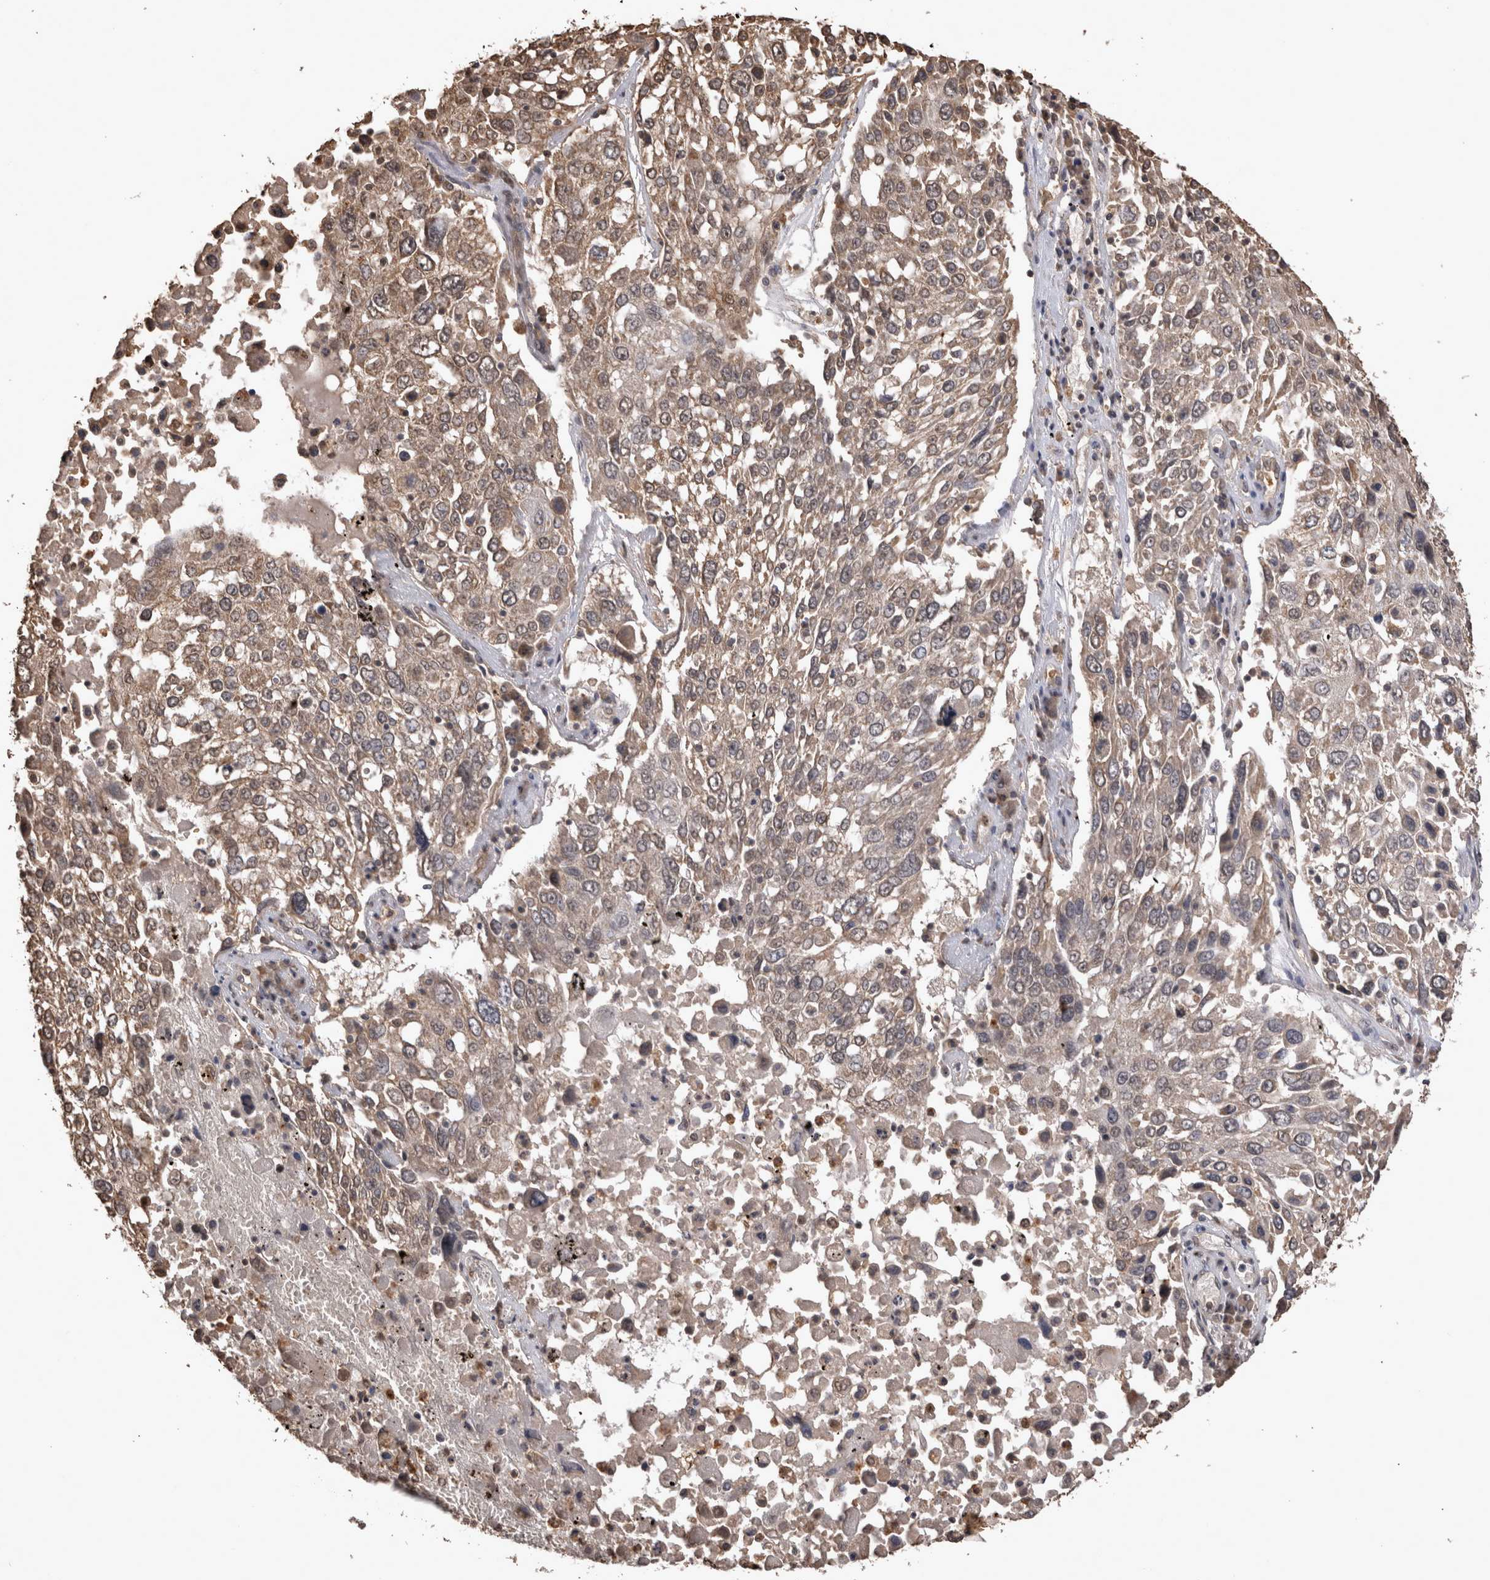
{"staining": {"intensity": "weak", "quantity": ">75%", "location": "cytoplasmic/membranous"}, "tissue": "lung cancer", "cell_type": "Tumor cells", "image_type": "cancer", "snomed": [{"axis": "morphology", "description": "Squamous cell carcinoma, NOS"}, {"axis": "topography", "description": "Lung"}], "caption": "Tumor cells exhibit weak cytoplasmic/membranous expression in approximately >75% of cells in lung squamous cell carcinoma.", "gene": "SOCS5", "patient": {"sex": "male", "age": 65}}